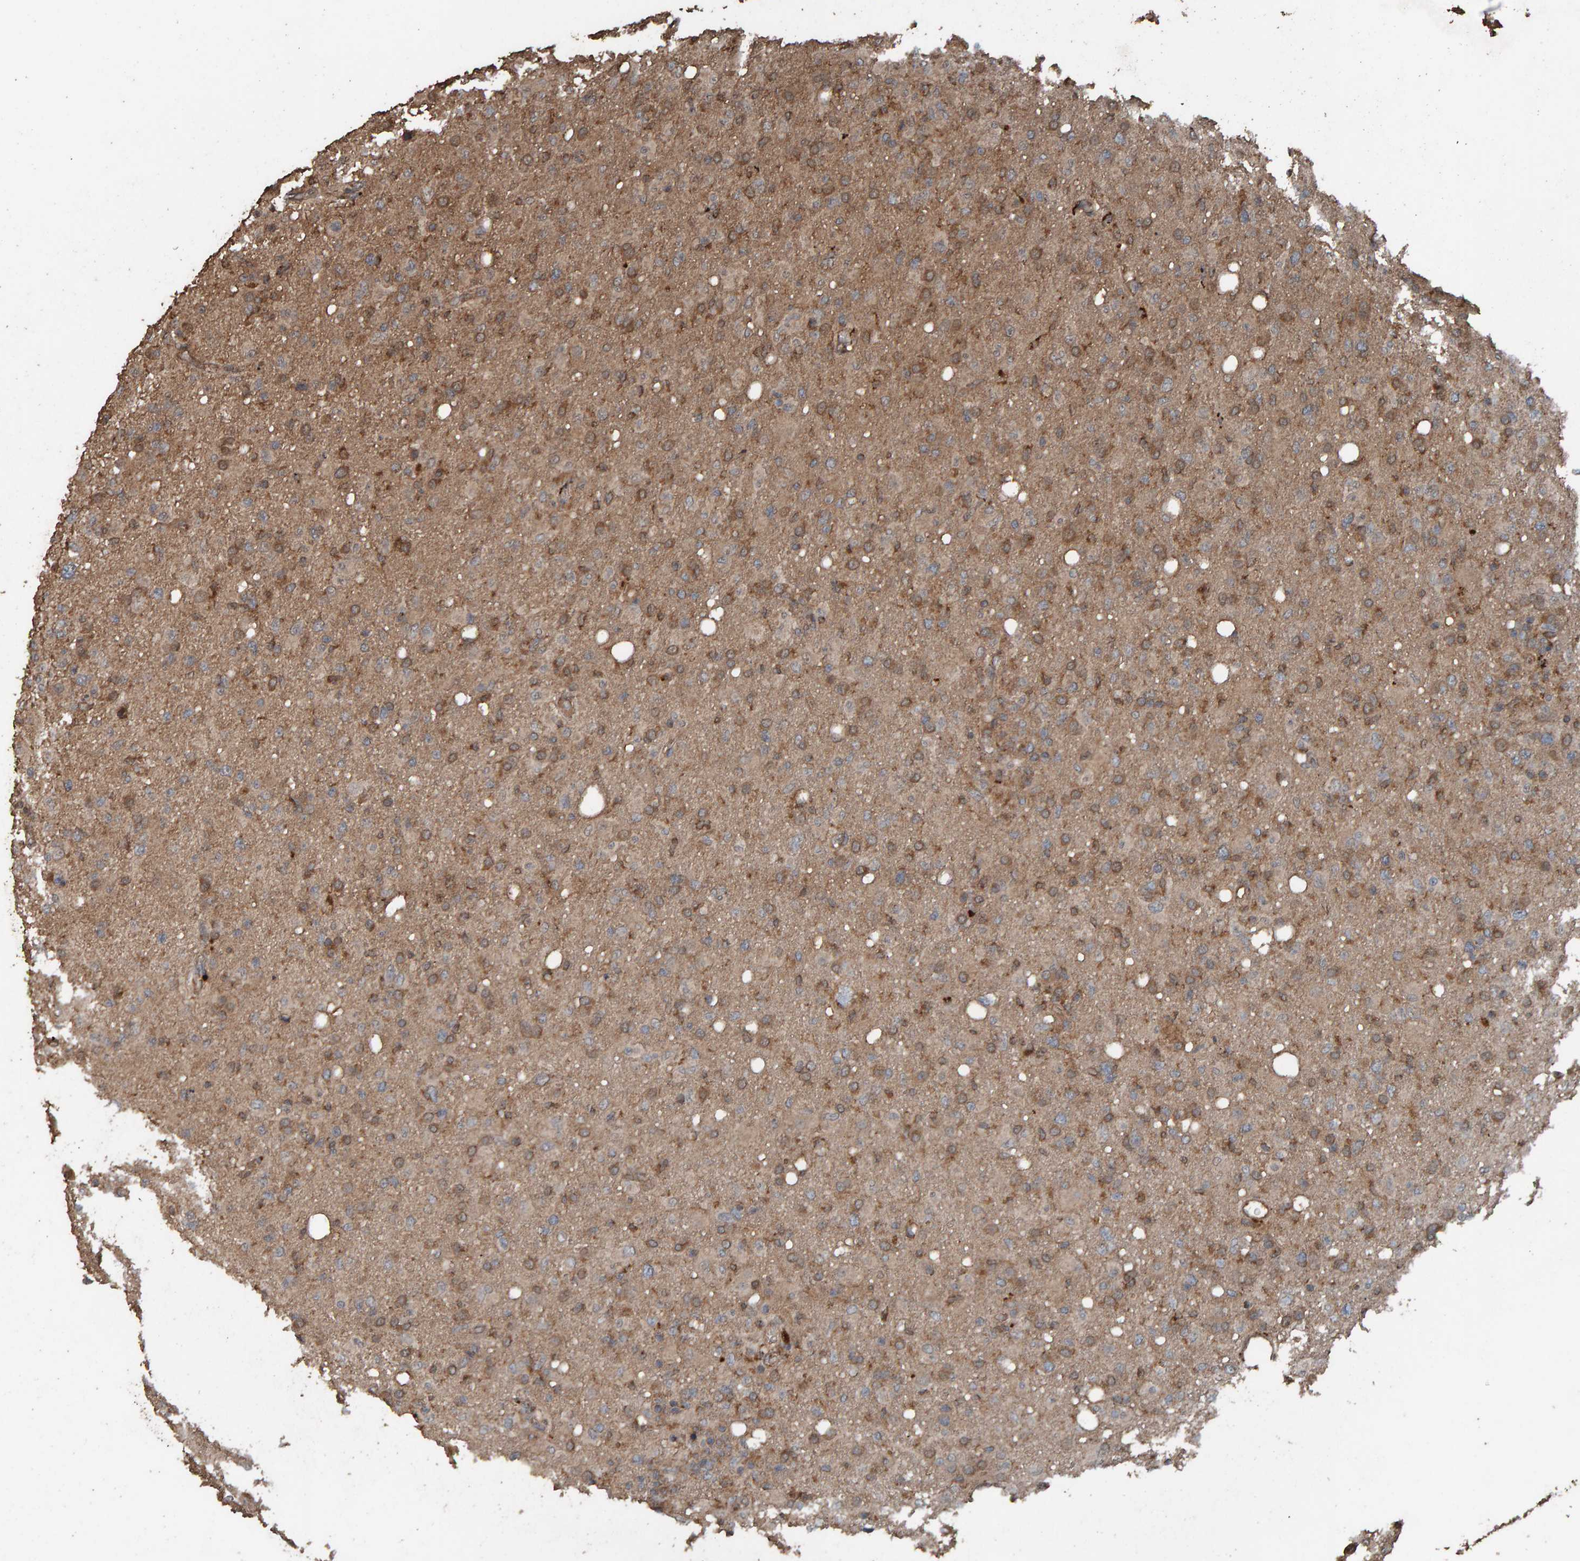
{"staining": {"intensity": "moderate", "quantity": "25%-75%", "location": "cytoplasmic/membranous"}, "tissue": "glioma", "cell_type": "Tumor cells", "image_type": "cancer", "snomed": [{"axis": "morphology", "description": "Glioma, malignant, High grade"}, {"axis": "topography", "description": "Brain"}], "caption": "Human glioma stained with a brown dye displays moderate cytoplasmic/membranous positive expression in approximately 25%-75% of tumor cells.", "gene": "DUS1L", "patient": {"sex": "female", "age": 57}}